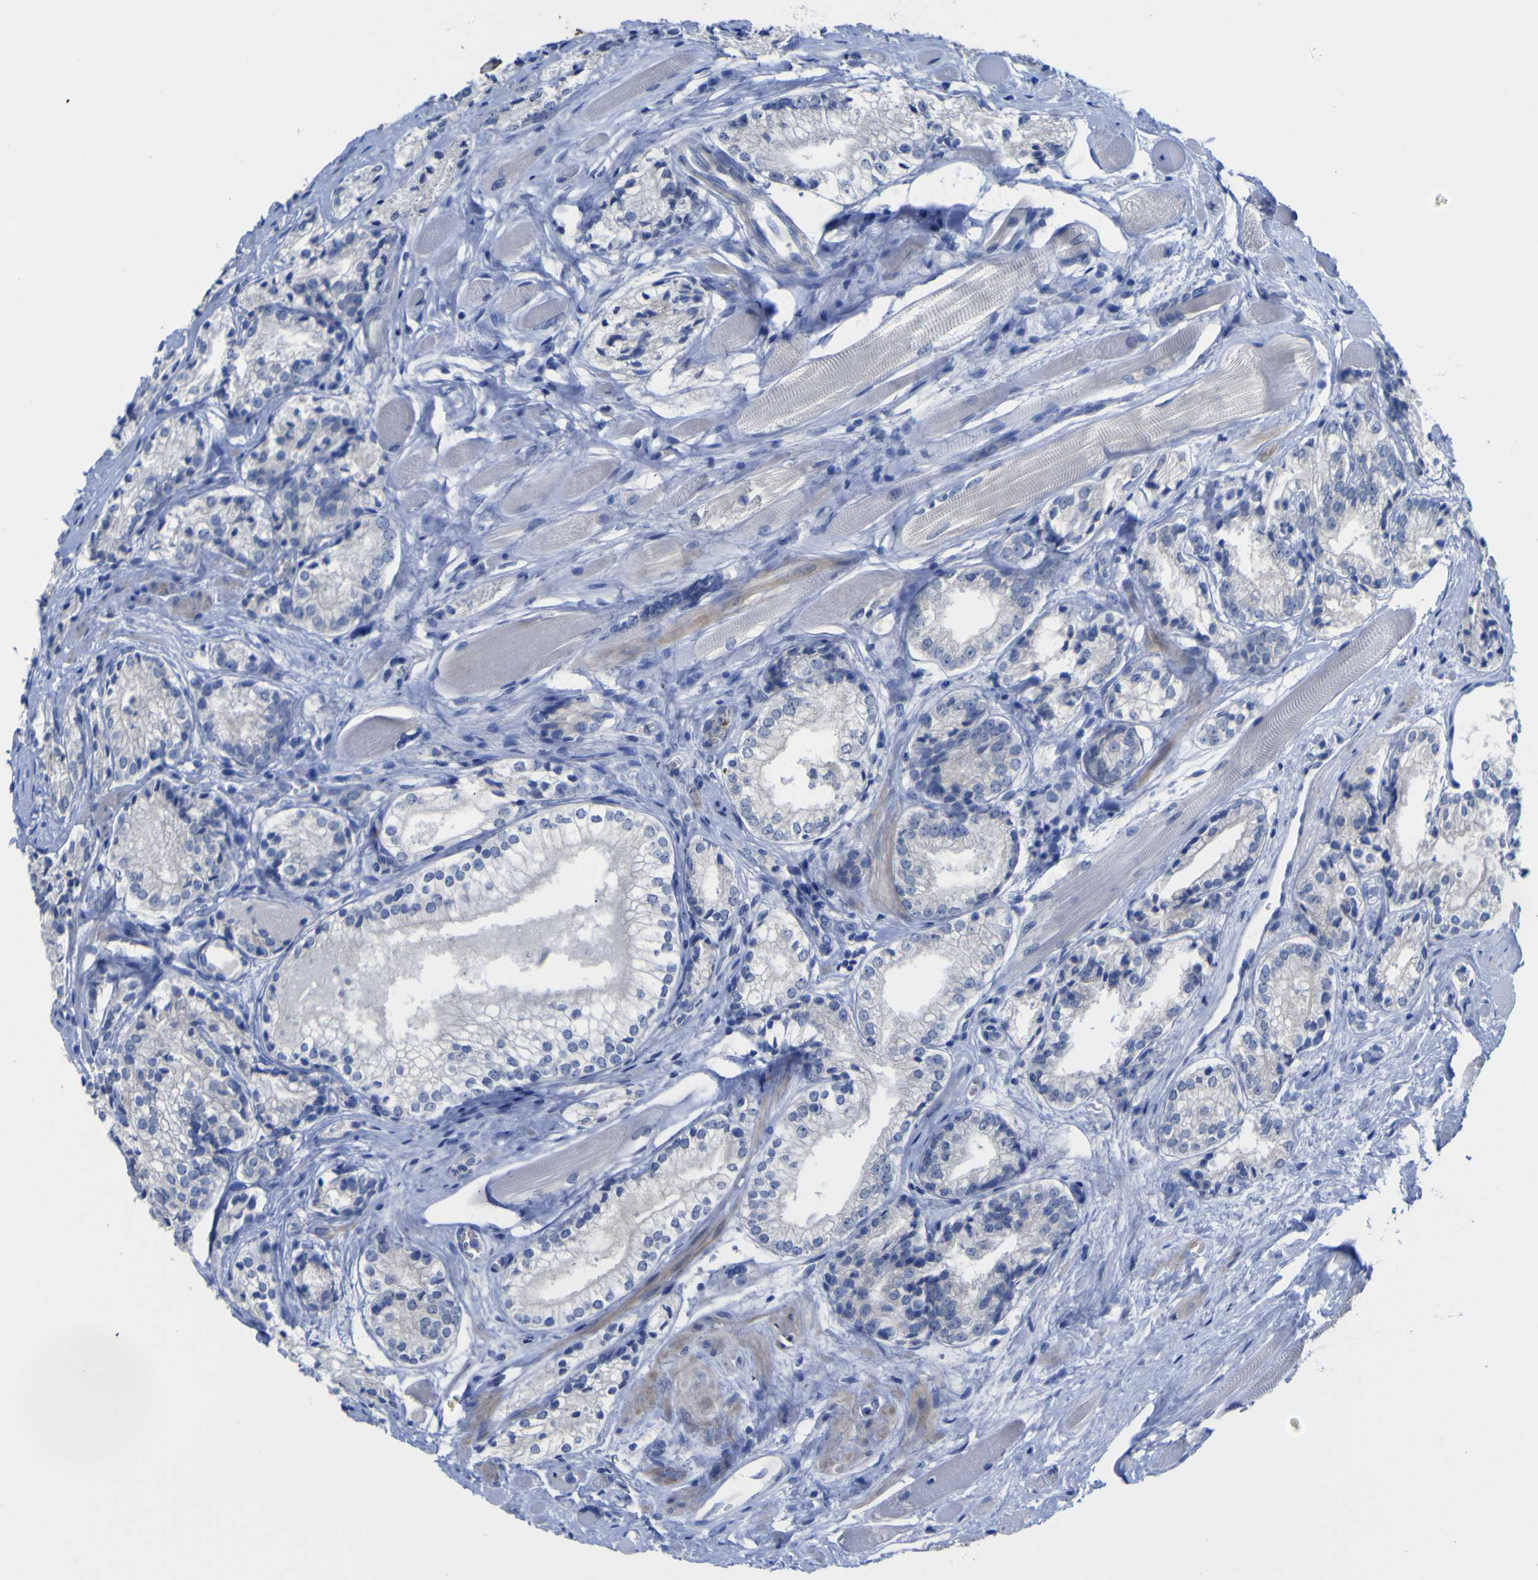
{"staining": {"intensity": "negative", "quantity": "none", "location": "none"}, "tissue": "prostate cancer", "cell_type": "Tumor cells", "image_type": "cancer", "snomed": [{"axis": "morphology", "description": "Adenocarcinoma, Low grade"}, {"axis": "topography", "description": "Prostate"}], "caption": "Prostate cancer was stained to show a protein in brown. There is no significant staining in tumor cells.", "gene": "GCM1", "patient": {"sex": "male", "age": 60}}